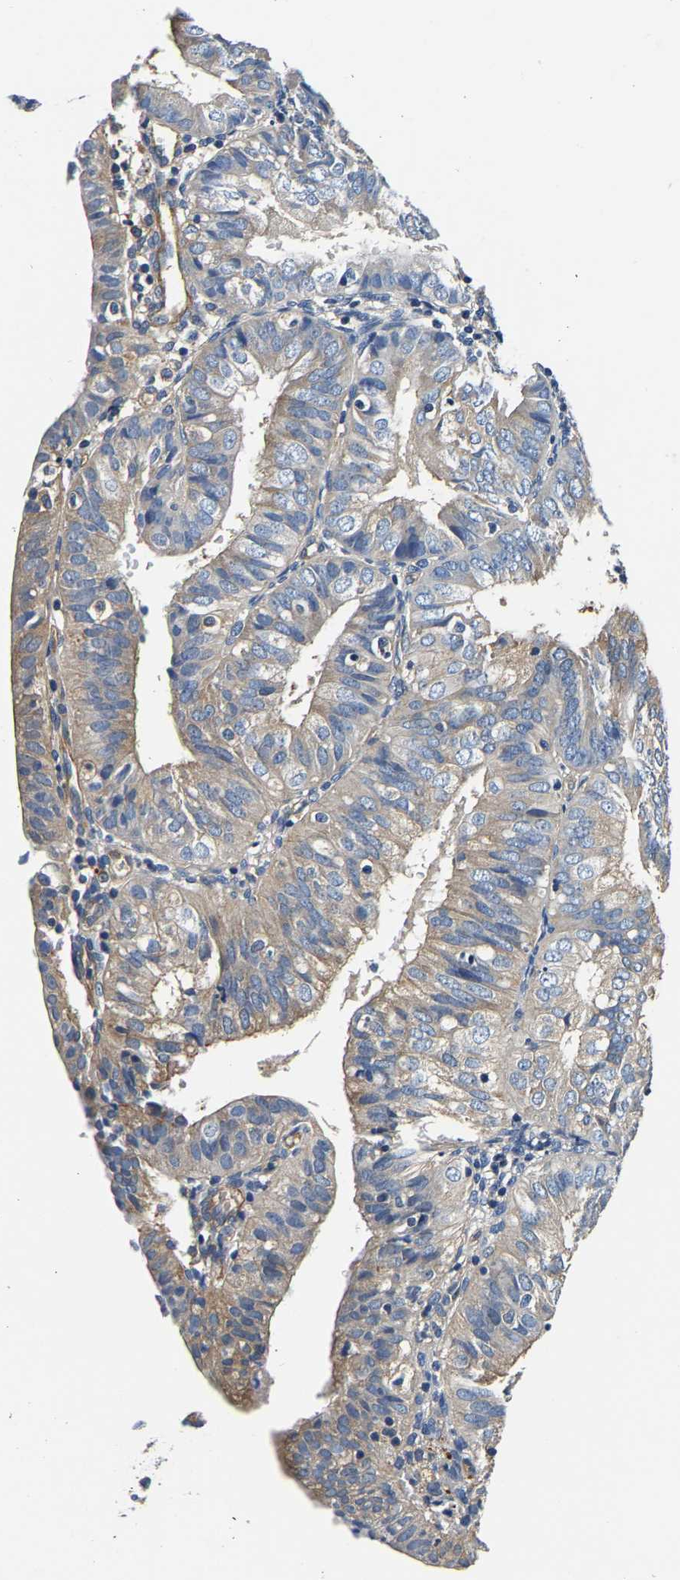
{"staining": {"intensity": "weak", "quantity": ">75%", "location": "cytoplasmic/membranous"}, "tissue": "endometrial cancer", "cell_type": "Tumor cells", "image_type": "cancer", "snomed": [{"axis": "morphology", "description": "Adenocarcinoma, NOS"}, {"axis": "topography", "description": "Endometrium"}], "caption": "Endometrial cancer stained with immunohistochemistry reveals weak cytoplasmic/membranous staining in about >75% of tumor cells. Nuclei are stained in blue.", "gene": "SH3GLB1", "patient": {"sex": "female", "age": 58}}